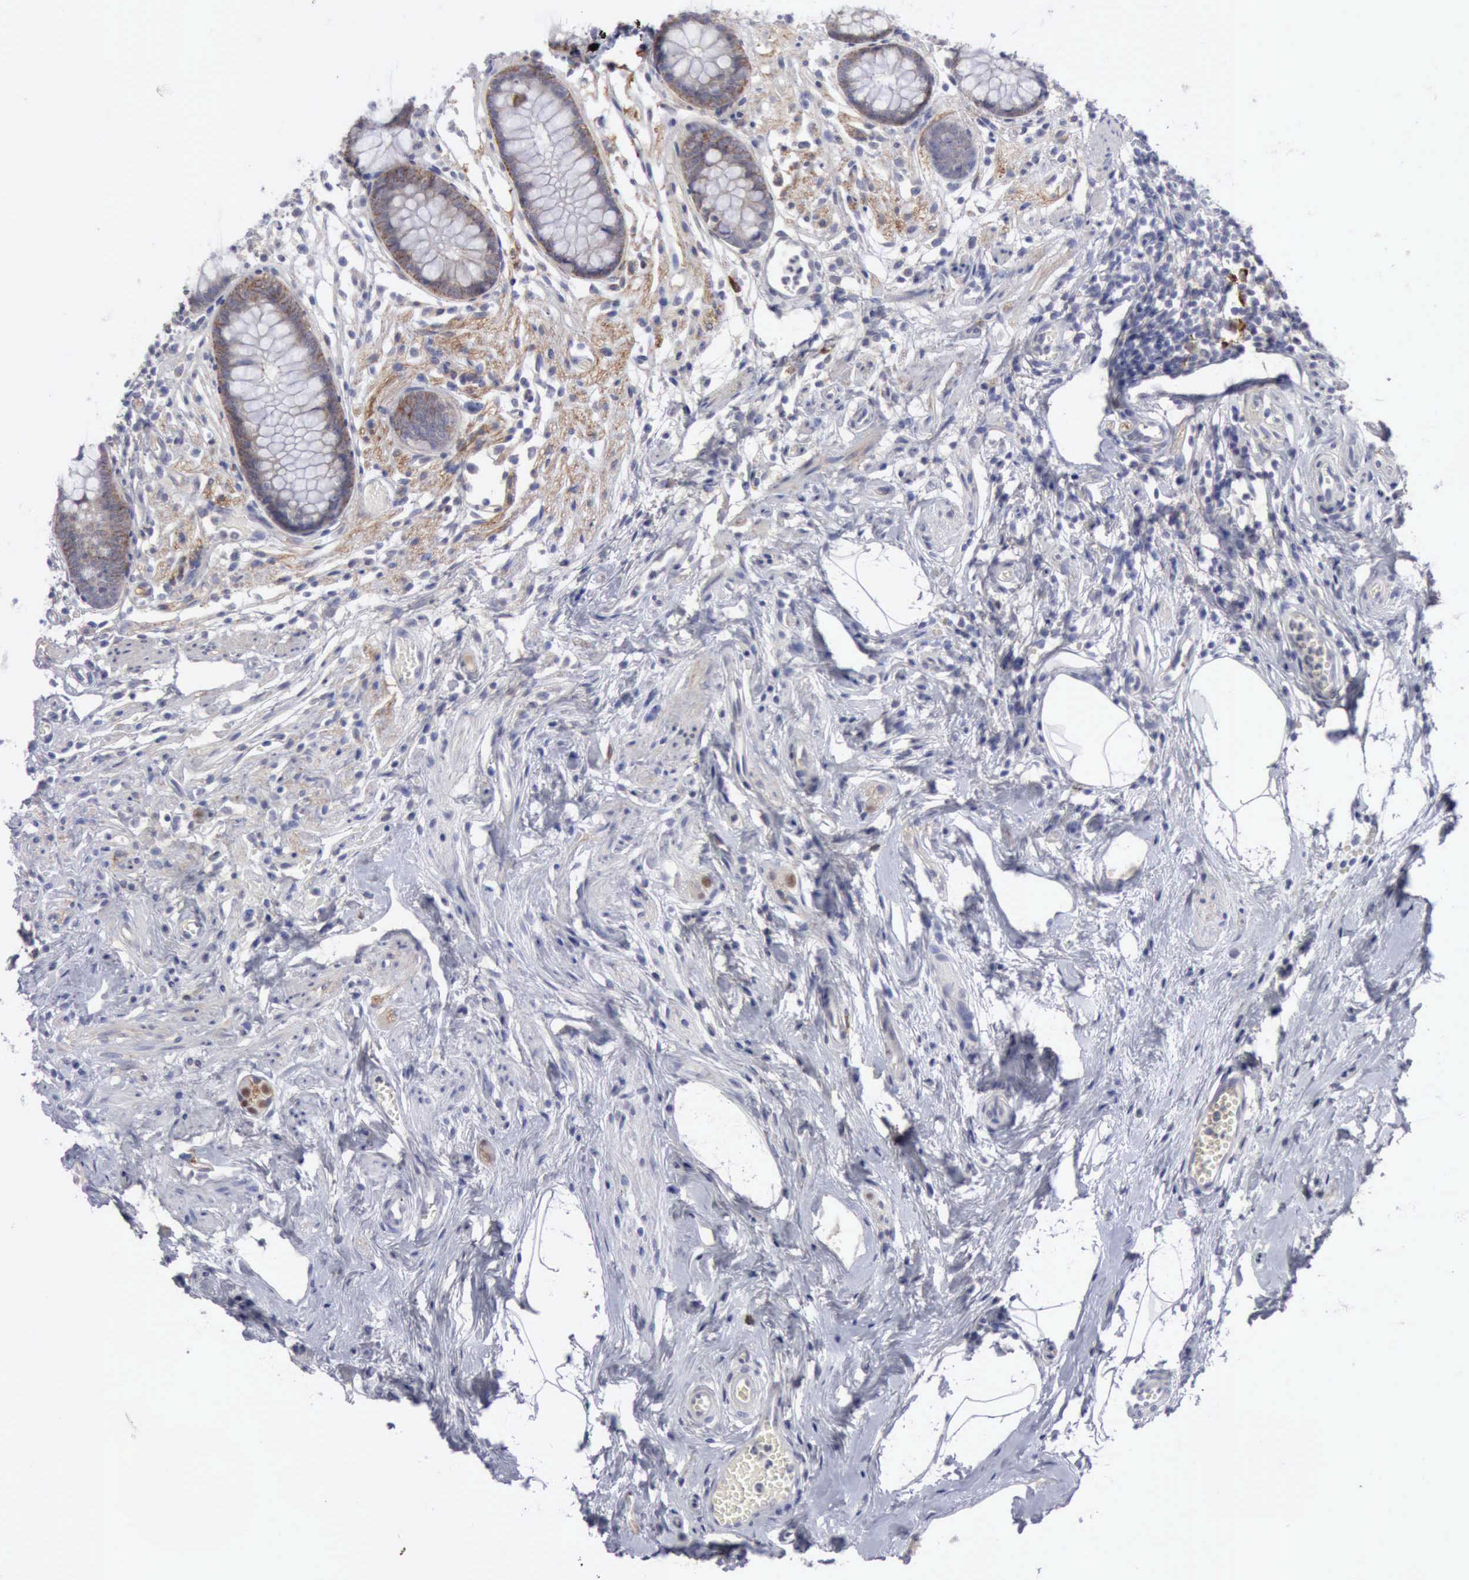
{"staining": {"intensity": "moderate", "quantity": "25%-75%", "location": "cytoplasmic/membranous"}, "tissue": "appendix", "cell_type": "Glandular cells", "image_type": "normal", "snomed": [{"axis": "morphology", "description": "Normal tissue, NOS"}, {"axis": "topography", "description": "Appendix"}], "caption": "Immunohistochemistry (DAB) staining of benign appendix reveals moderate cytoplasmic/membranous protein staining in about 25%-75% of glandular cells.", "gene": "TFRC", "patient": {"sex": "male", "age": 38}}